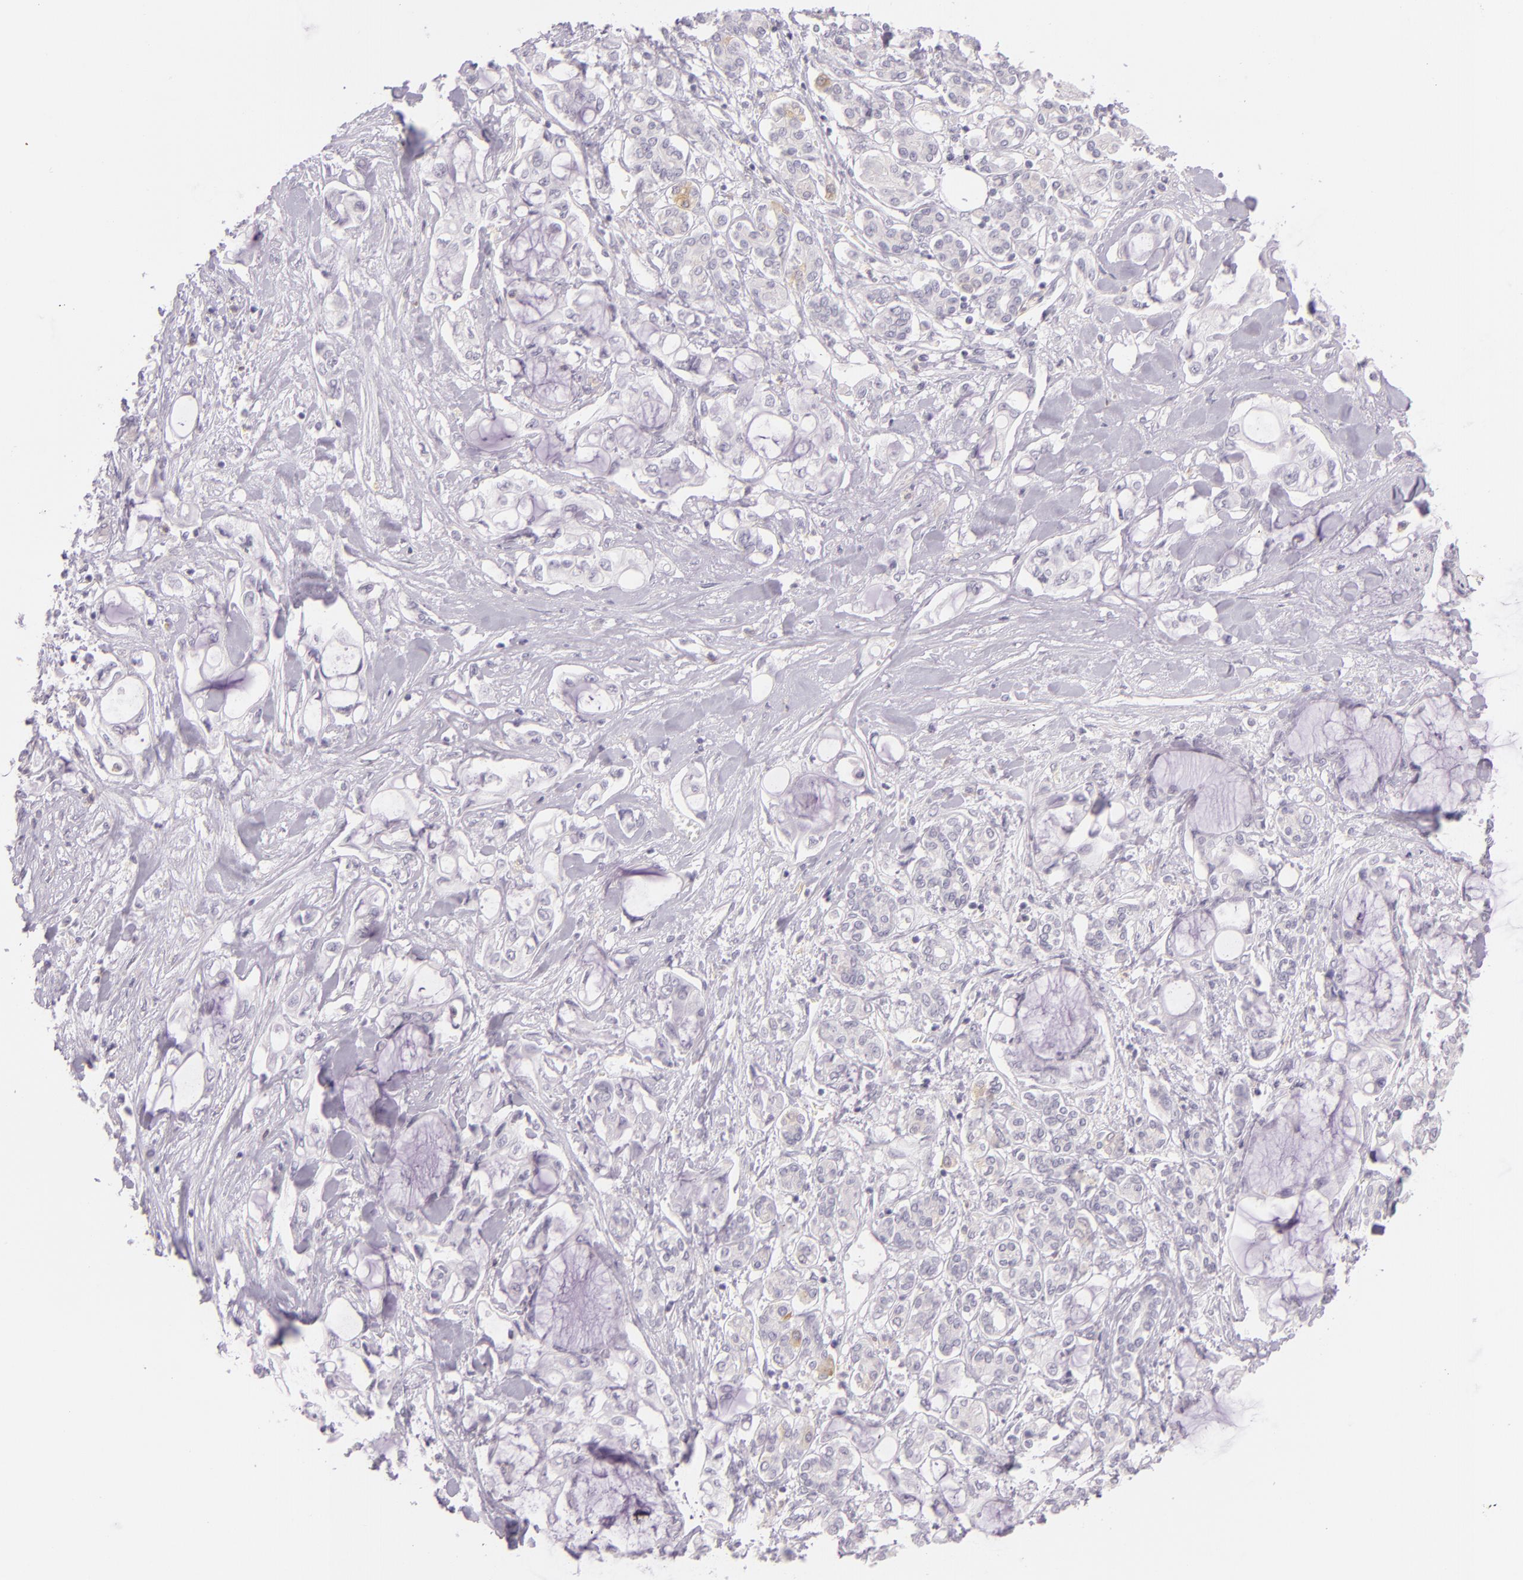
{"staining": {"intensity": "negative", "quantity": "none", "location": "none"}, "tissue": "pancreatic cancer", "cell_type": "Tumor cells", "image_type": "cancer", "snomed": [{"axis": "morphology", "description": "Adenocarcinoma, NOS"}, {"axis": "topography", "description": "Pancreas"}], "caption": "This is an IHC image of human pancreatic cancer (adenocarcinoma). There is no positivity in tumor cells.", "gene": "CBS", "patient": {"sex": "female", "age": 70}}